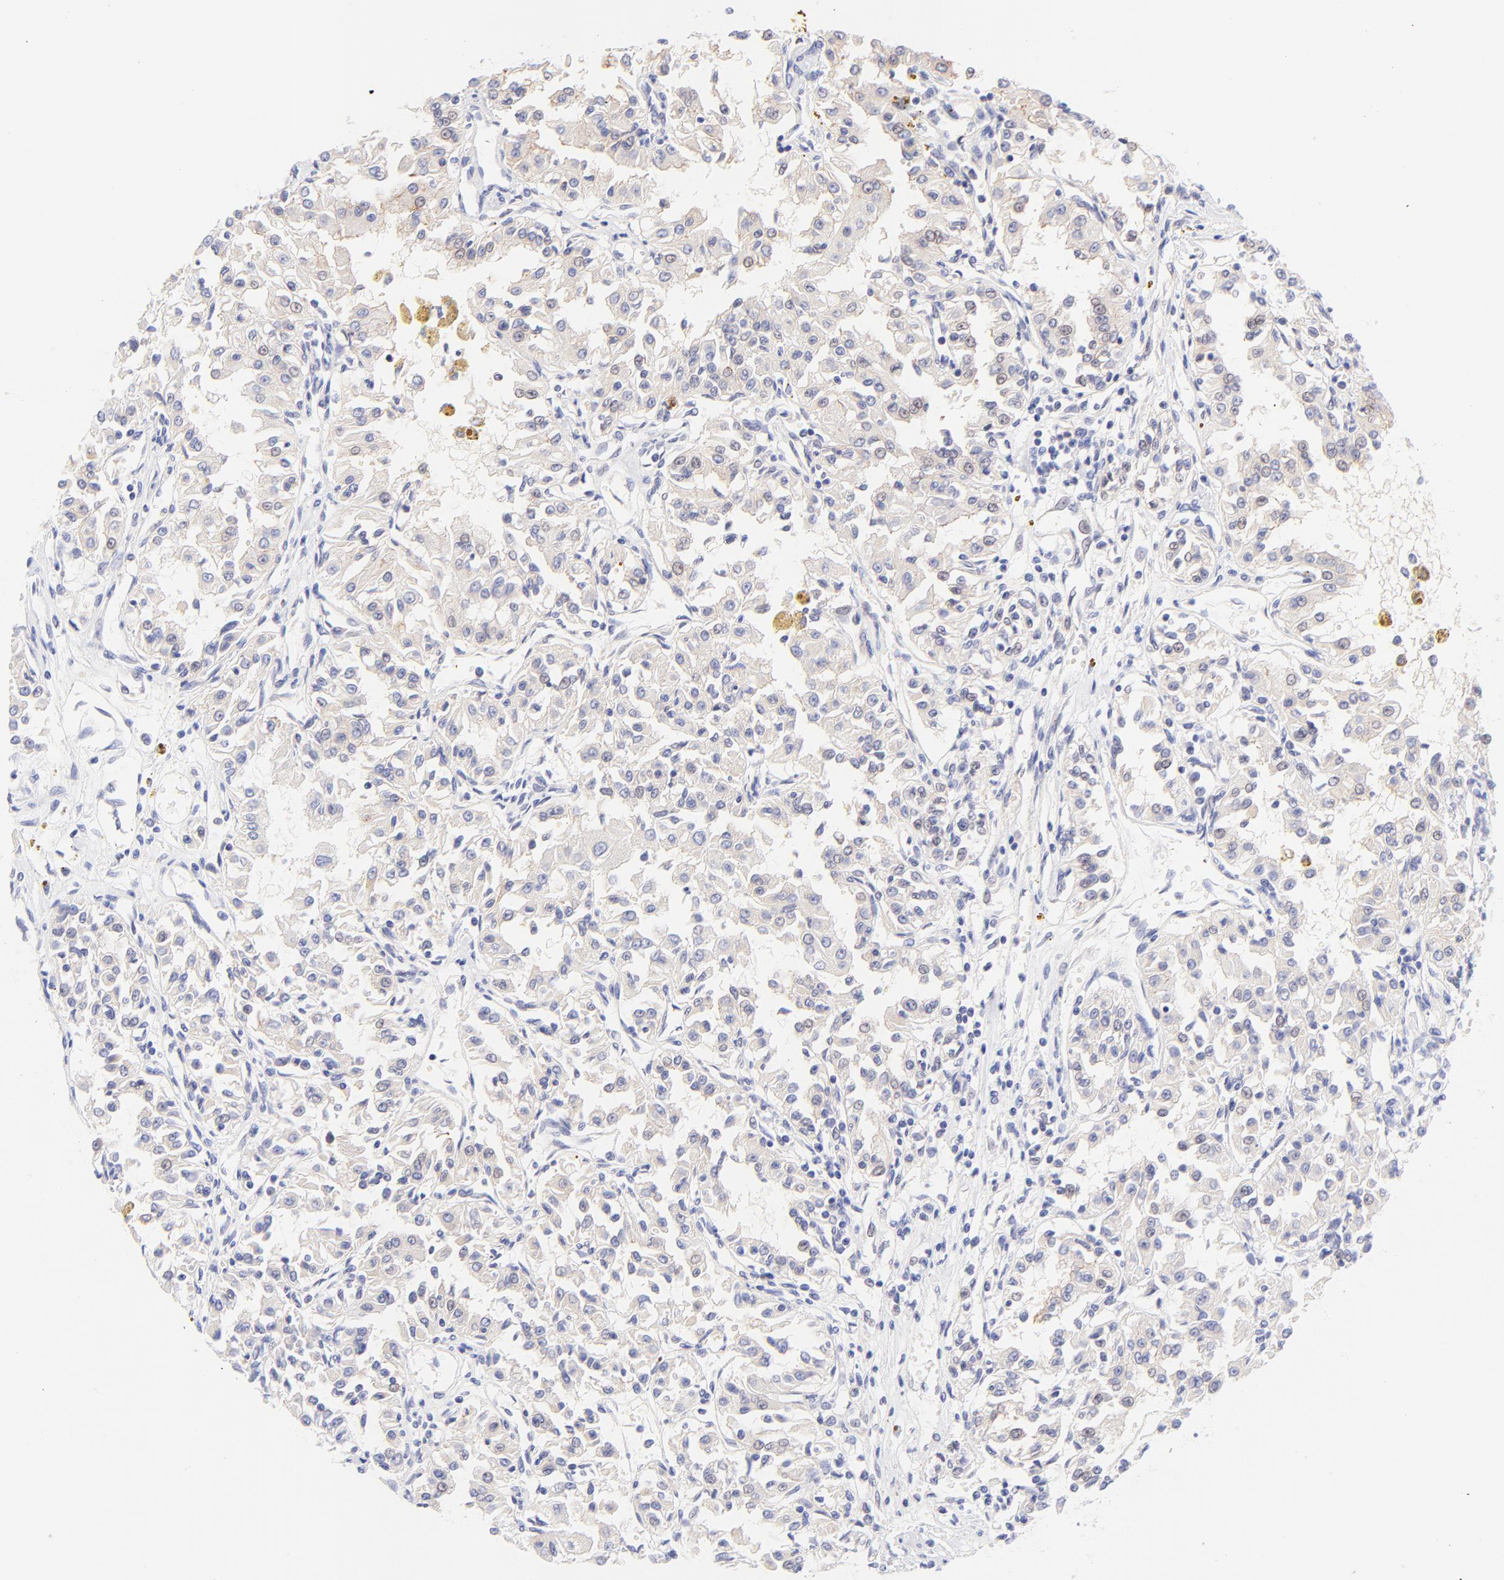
{"staining": {"intensity": "weak", "quantity": ">75%", "location": "cytoplasmic/membranous"}, "tissue": "renal cancer", "cell_type": "Tumor cells", "image_type": "cancer", "snomed": [{"axis": "morphology", "description": "Adenocarcinoma, NOS"}, {"axis": "topography", "description": "Kidney"}], "caption": "Adenocarcinoma (renal) stained with a brown dye displays weak cytoplasmic/membranous positive expression in approximately >75% of tumor cells.", "gene": "PBDC1", "patient": {"sex": "male", "age": 78}}